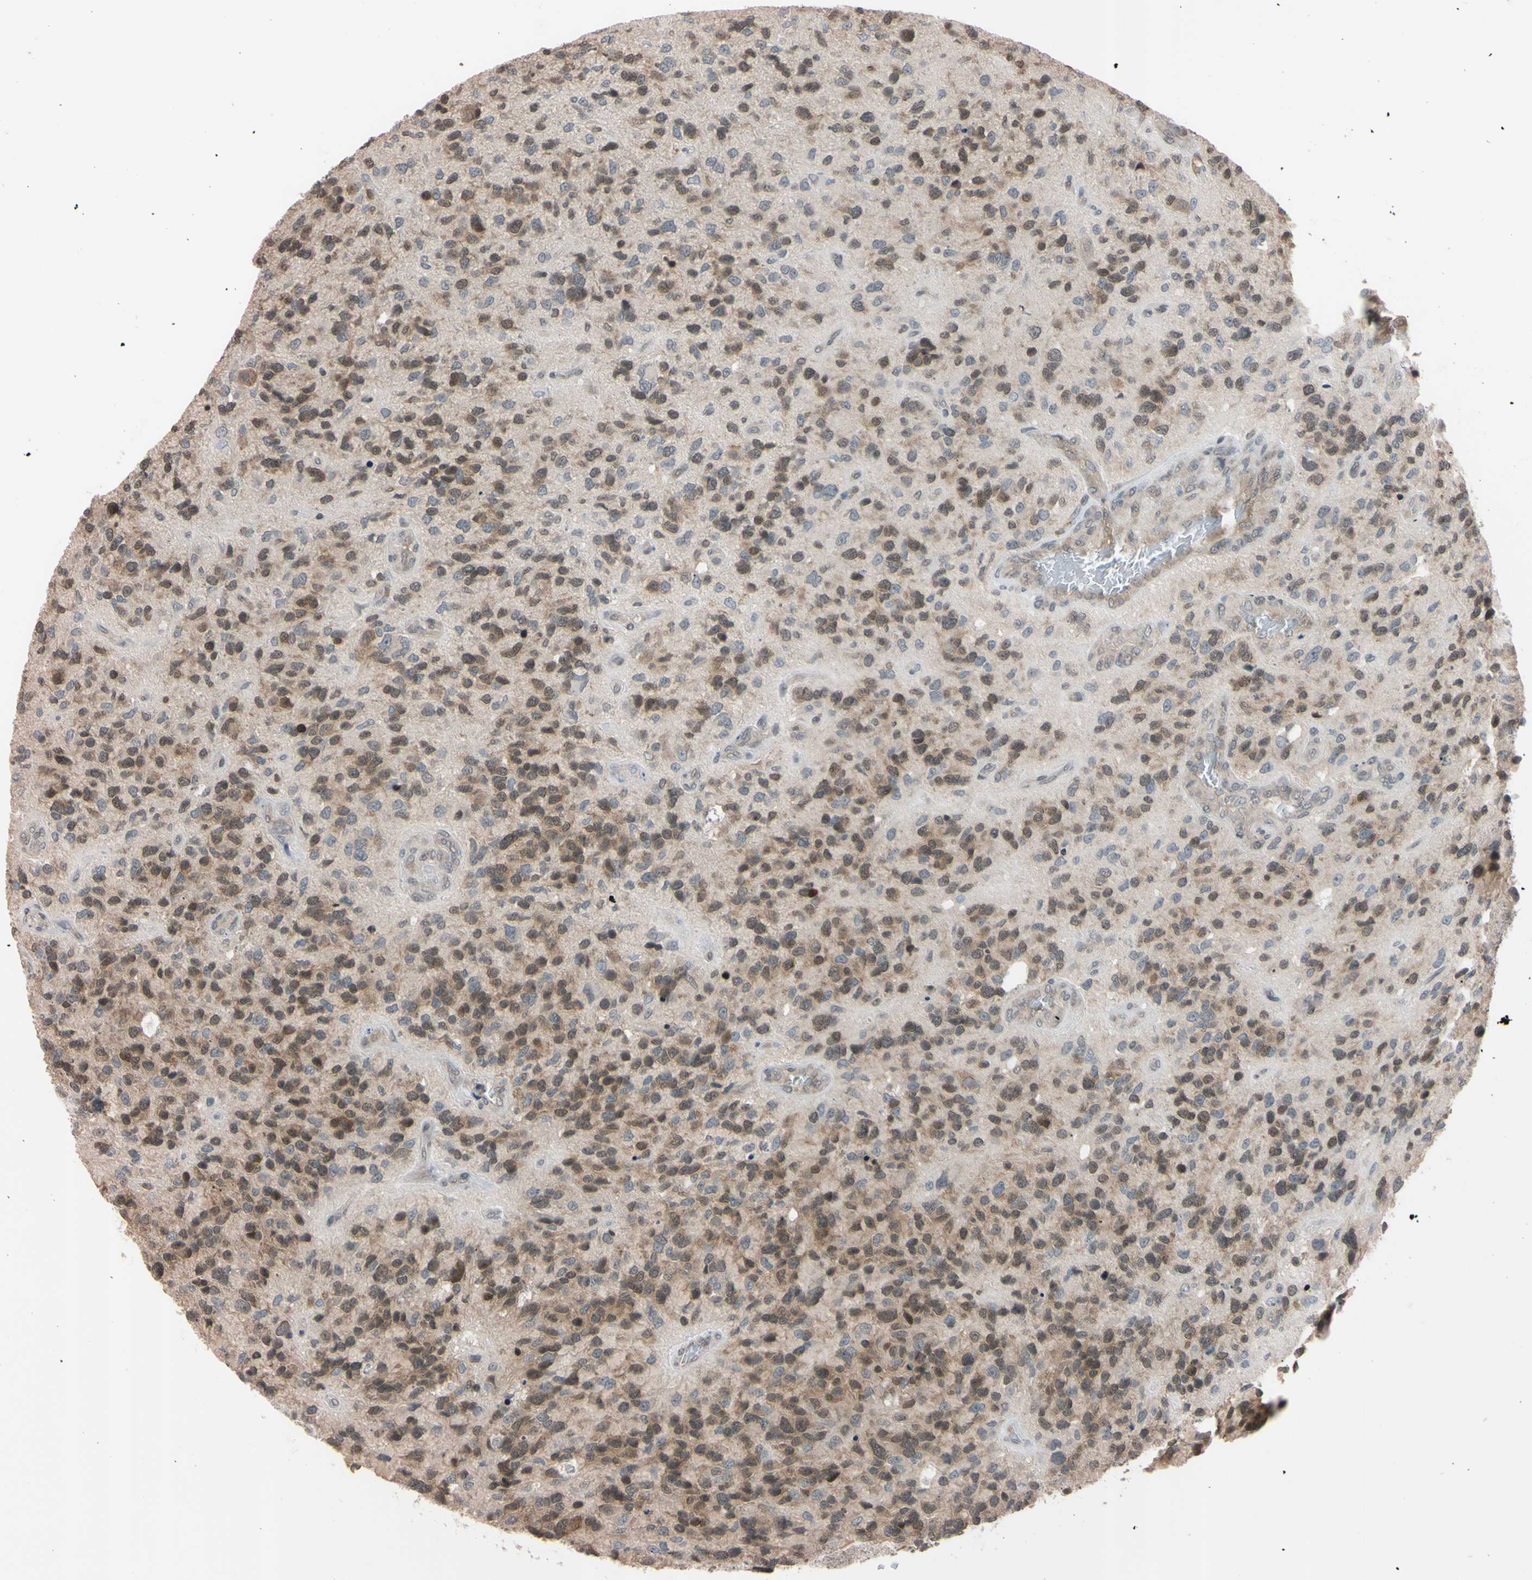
{"staining": {"intensity": "weak", "quantity": "25%-75%", "location": "cytoplasmic/membranous,nuclear"}, "tissue": "glioma", "cell_type": "Tumor cells", "image_type": "cancer", "snomed": [{"axis": "morphology", "description": "Glioma, malignant, High grade"}, {"axis": "topography", "description": "Brain"}], "caption": "Protein staining of high-grade glioma (malignant) tissue displays weak cytoplasmic/membranous and nuclear positivity in approximately 25%-75% of tumor cells. (DAB IHC with brightfield microscopy, high magnification).", "gene": "UBE2I", "patient": {"sex": "female", "age": 58}}